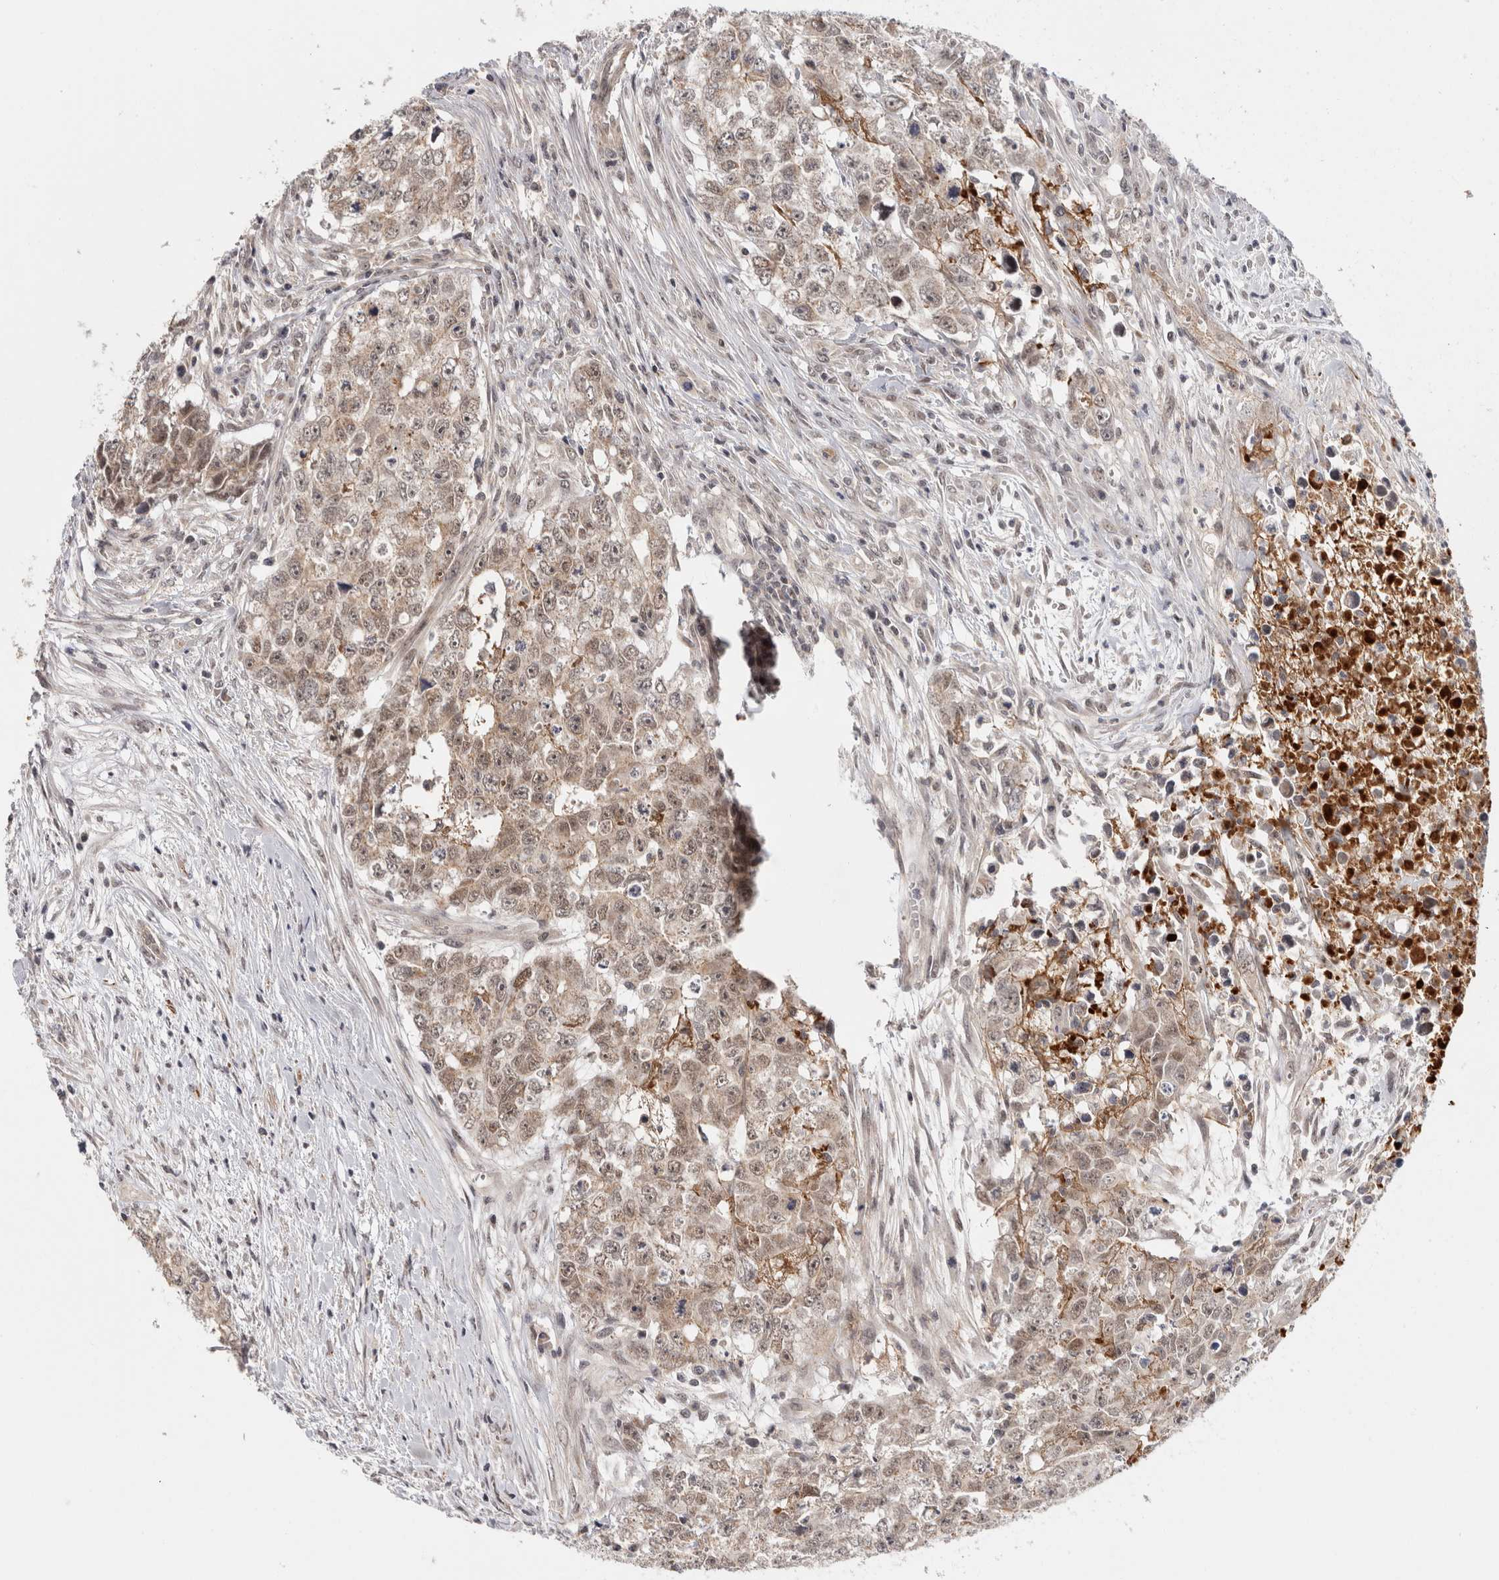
{"staining": {"intensity": "weak", "quantity": ">75%", "location": "cytoplasmic/membranous,nuclear"}, "tissue": "testis cancer", "cell_type": "Tumor cells", "image_type": "cancer", "snomed": [{"axis": "morphology", "description": "Carcinoma, Embryonal, NOS"}, {"axis": "topography", "description": "Testis"}], "caption": "Embryonal carcinoma (testis) tissue shows weak cytoplasmic/membranous and nuclear positivity in about >75% of tumor cells, visualized by immunohistochemistry.", "gene": "ZNF318", "patient": {"sex": "male", "age": 28}}